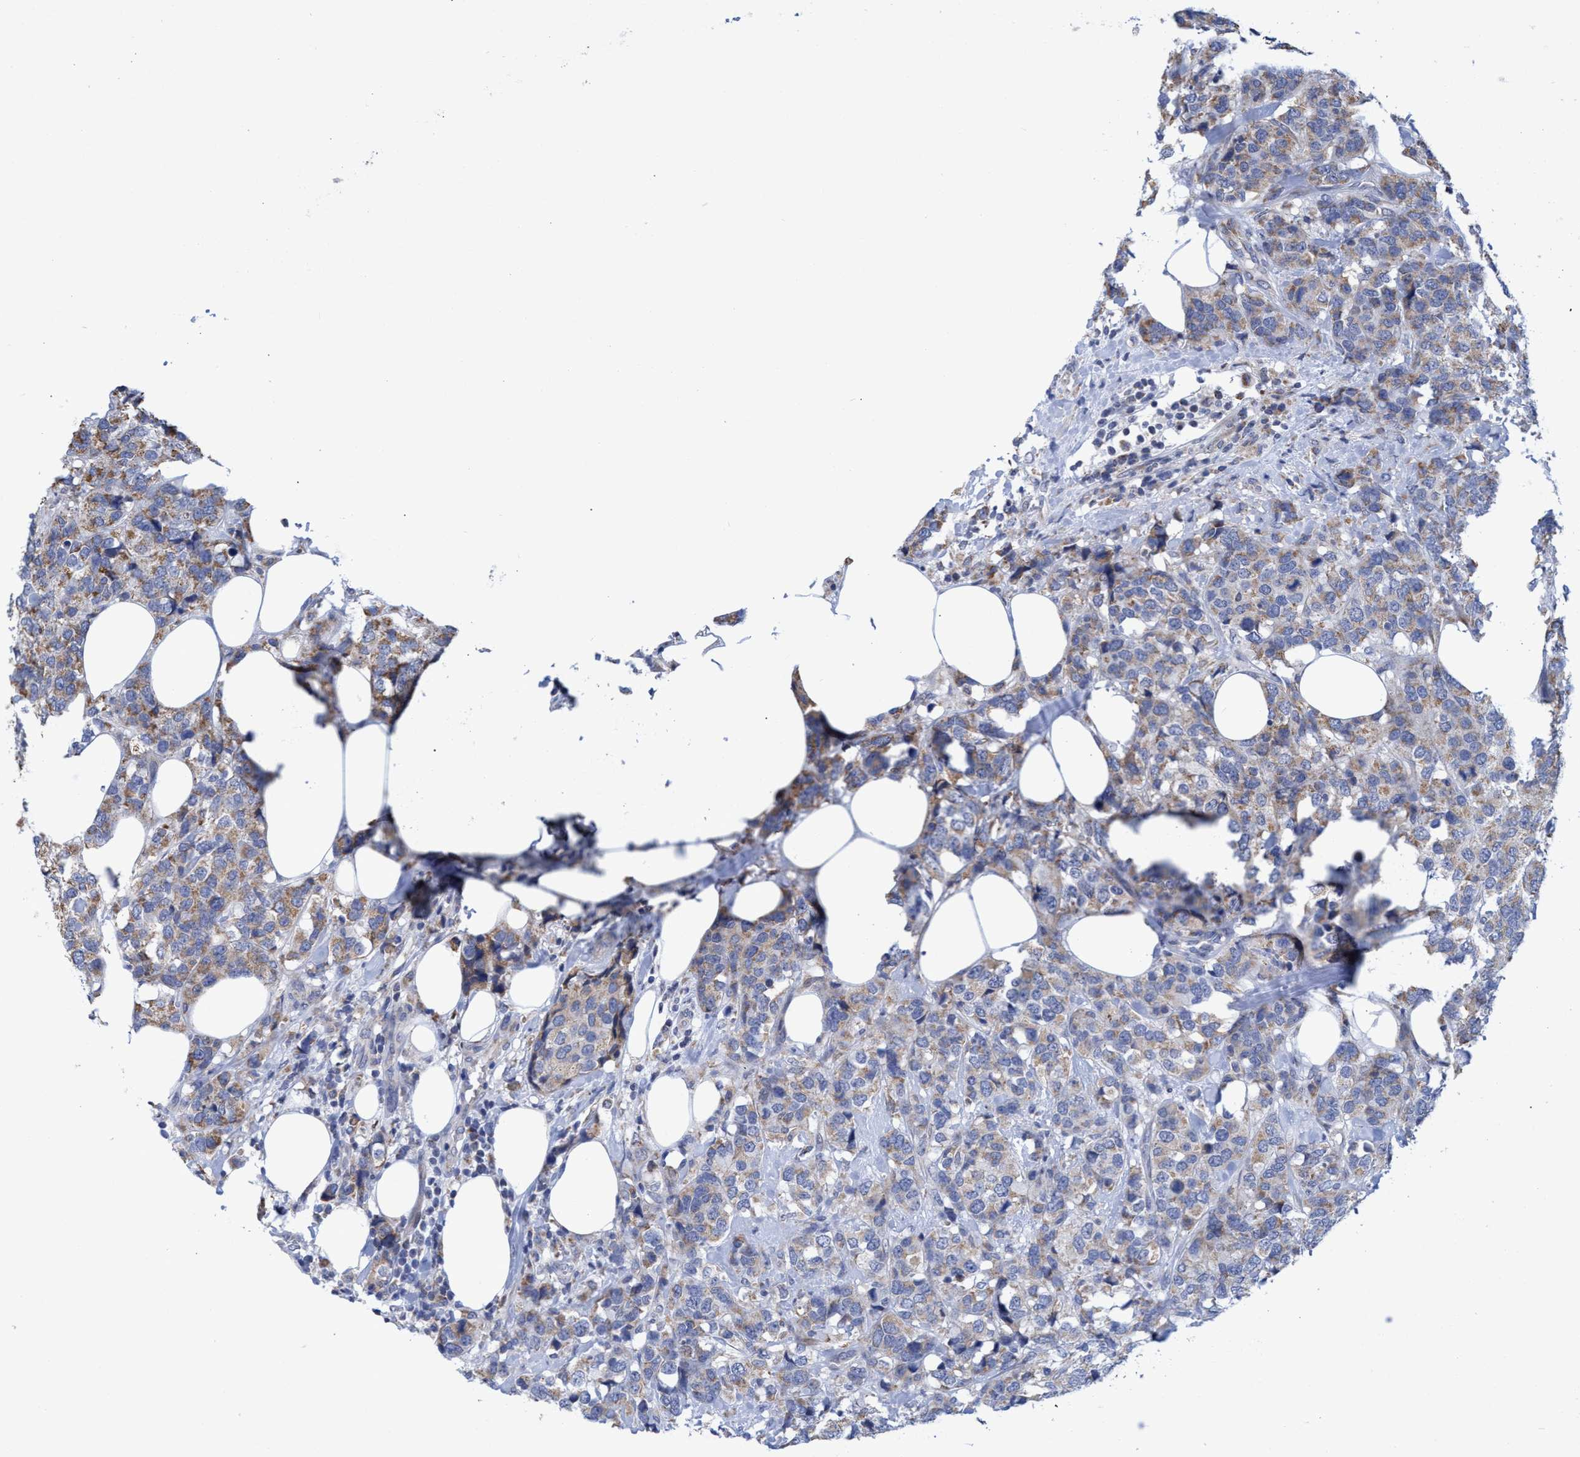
{"staining": {"intensity": "weak", "quantity": "25%-75%", "location": "cytoplasmic/membranous"}, "tissue": "breast cancer", "cell_type": "Tumor cells", "image_type": "cancer", "snomed": [{"axis": "morphology", "description": "Lobular carcinoma"}, {"axis": "topography", "description": "Breast"}], "caption": "A low amount of weak cytoplasmic/membranous staining is appreciated in about 25%-75% of tumor cells in lobular carcinoma (breast) tissue. The staining is performed using DAB brown chromogen to label protein expression. The nuclei are counter-stained blue using hematoxylin.", "gene": "NAT16", "patient": {"sex": "female", "age": 59}}